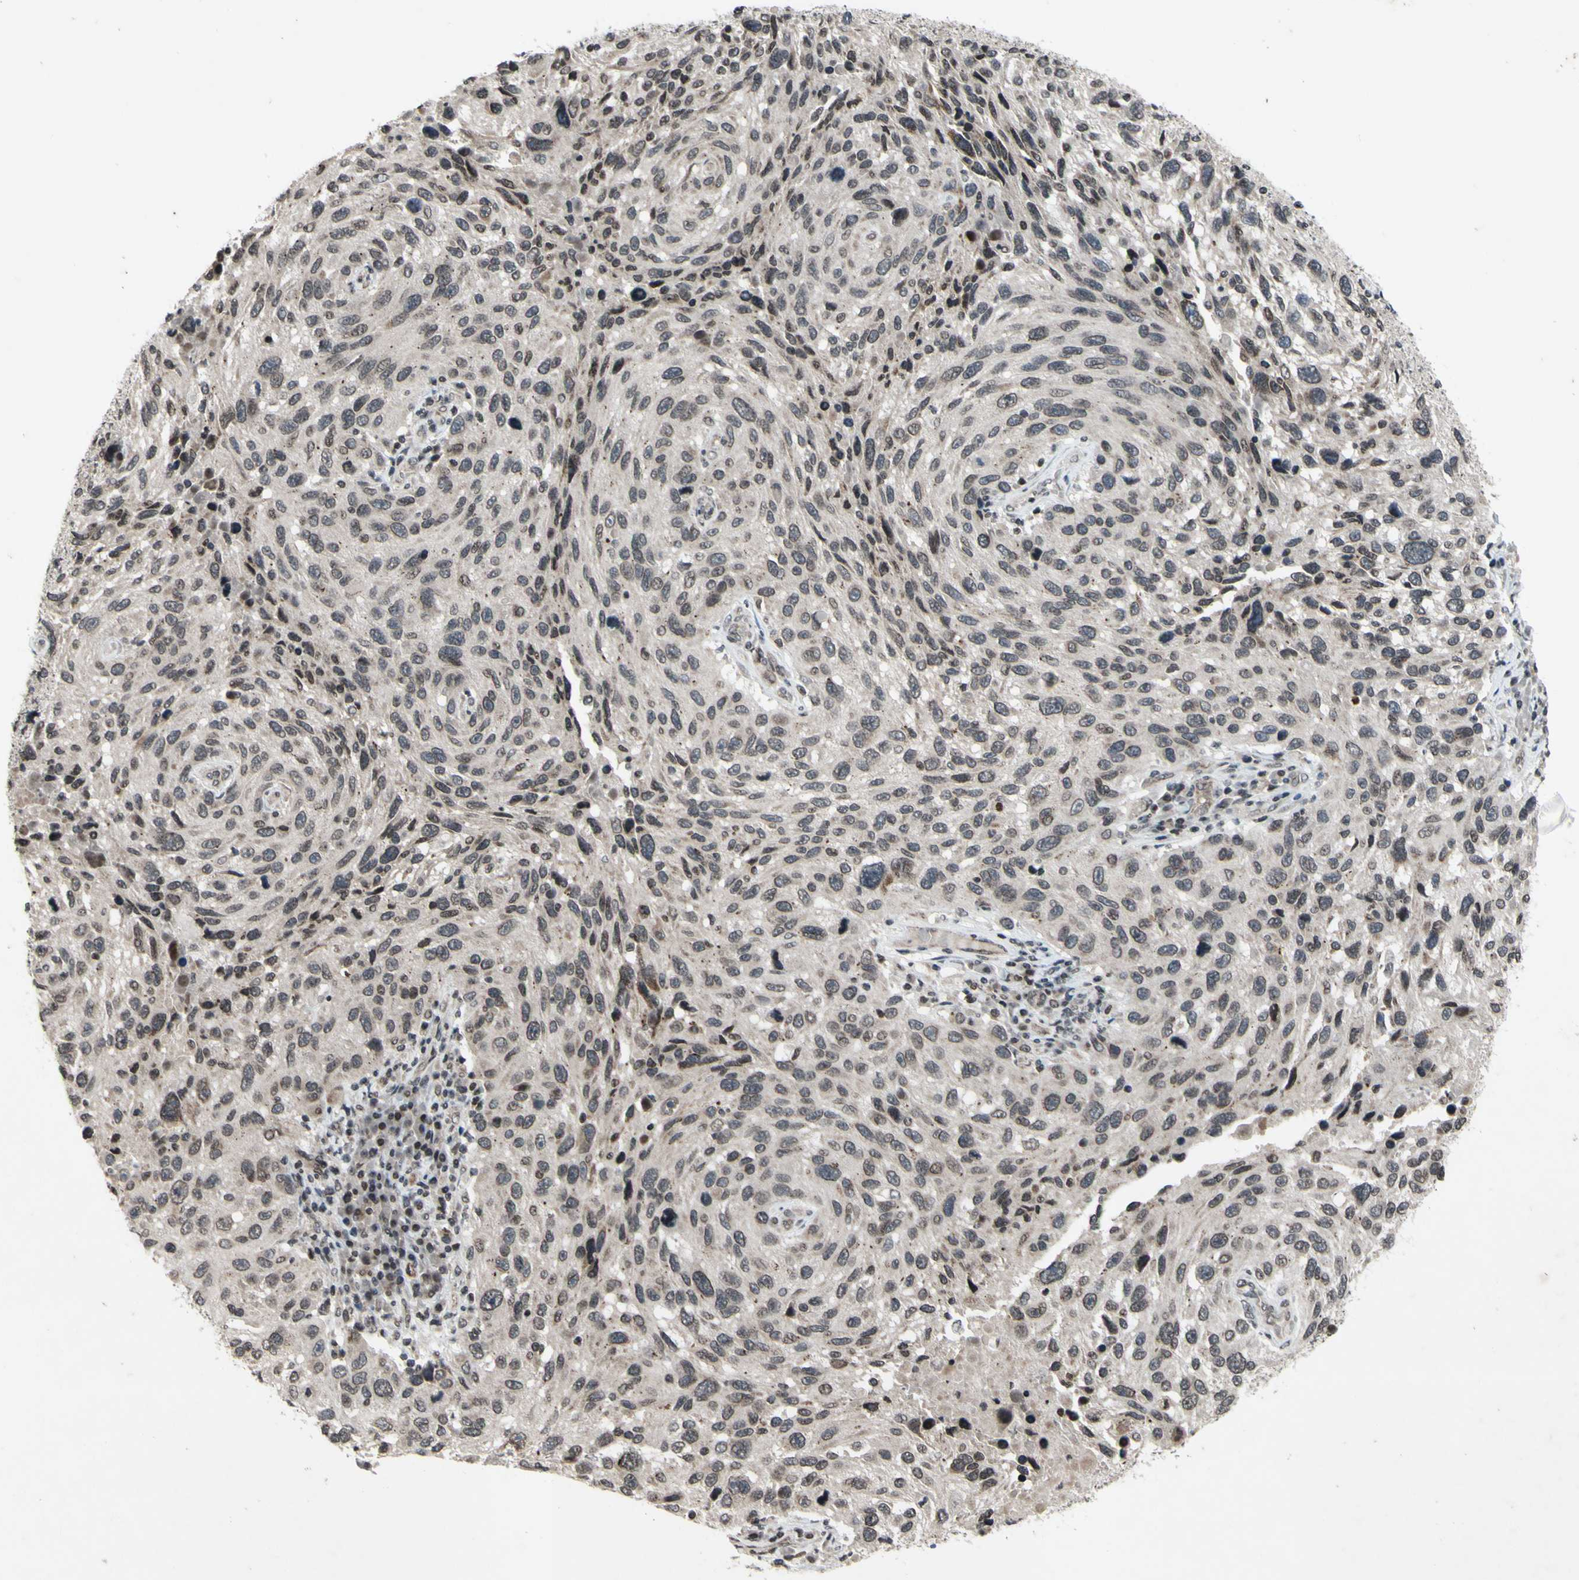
{"staining": {"intensity": "weak", "quantity": ">75%", "location": "cytoplasmic/membranous,nuclear"}, "tissue": "melanoma", "cell_type": "Tumor cells", "image_type": "cancer", "snomed": [{"axis": "morphology", "description": "Malignant melanoma, NOS"}, {"axis": "topography", "description": "Skin"}], "caption": "Immunohistochemical staining of melanoma reveals low levels of weak cytoplasmic/membranous and nuclear positivity in approximately >75% of tumor cells.", "gene": "XPO1", "patient": {"sex": "male", "age": 53}}